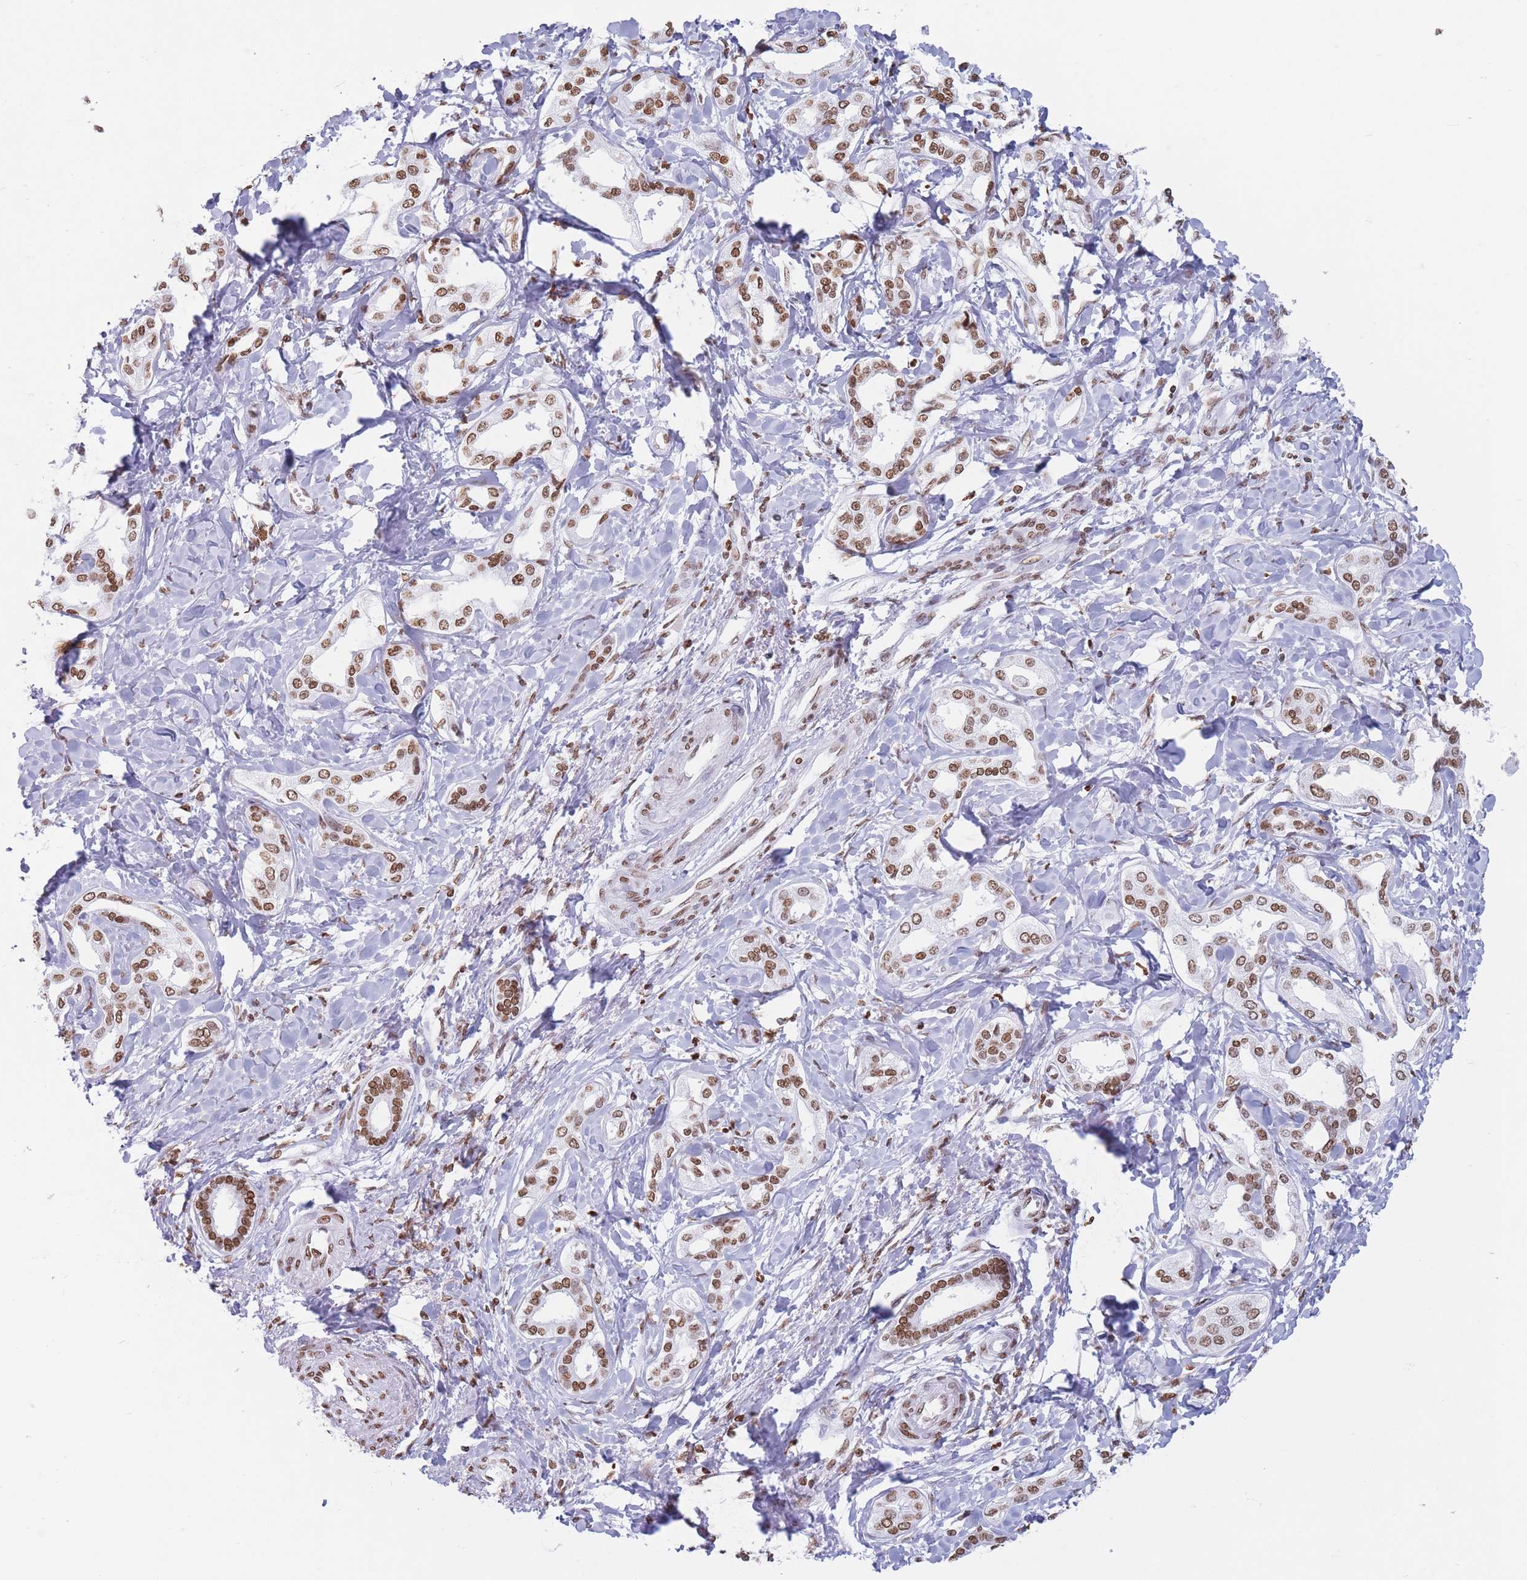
{"staining": {"intensity": "moderate", "quantity": ">75%", "location": "nuclear"}, "tissue": "liver cancer", "cell_type": "Tumor cells", "image_type": "cancer", "snomed": [{"axis": "morphology", "description": "Cholangiocarcinoma"}, {"axis": "topography", "description": "Liver"}], "caption": "An IHC histopathology image of neoplastic tissue is shown. Protein staining in brown labels moderate nuclear positivity in cholangiocarcinoma (liver) within tumor cells.", "gene": "RYK", "patient": {"sex": "female", "age": 77}}